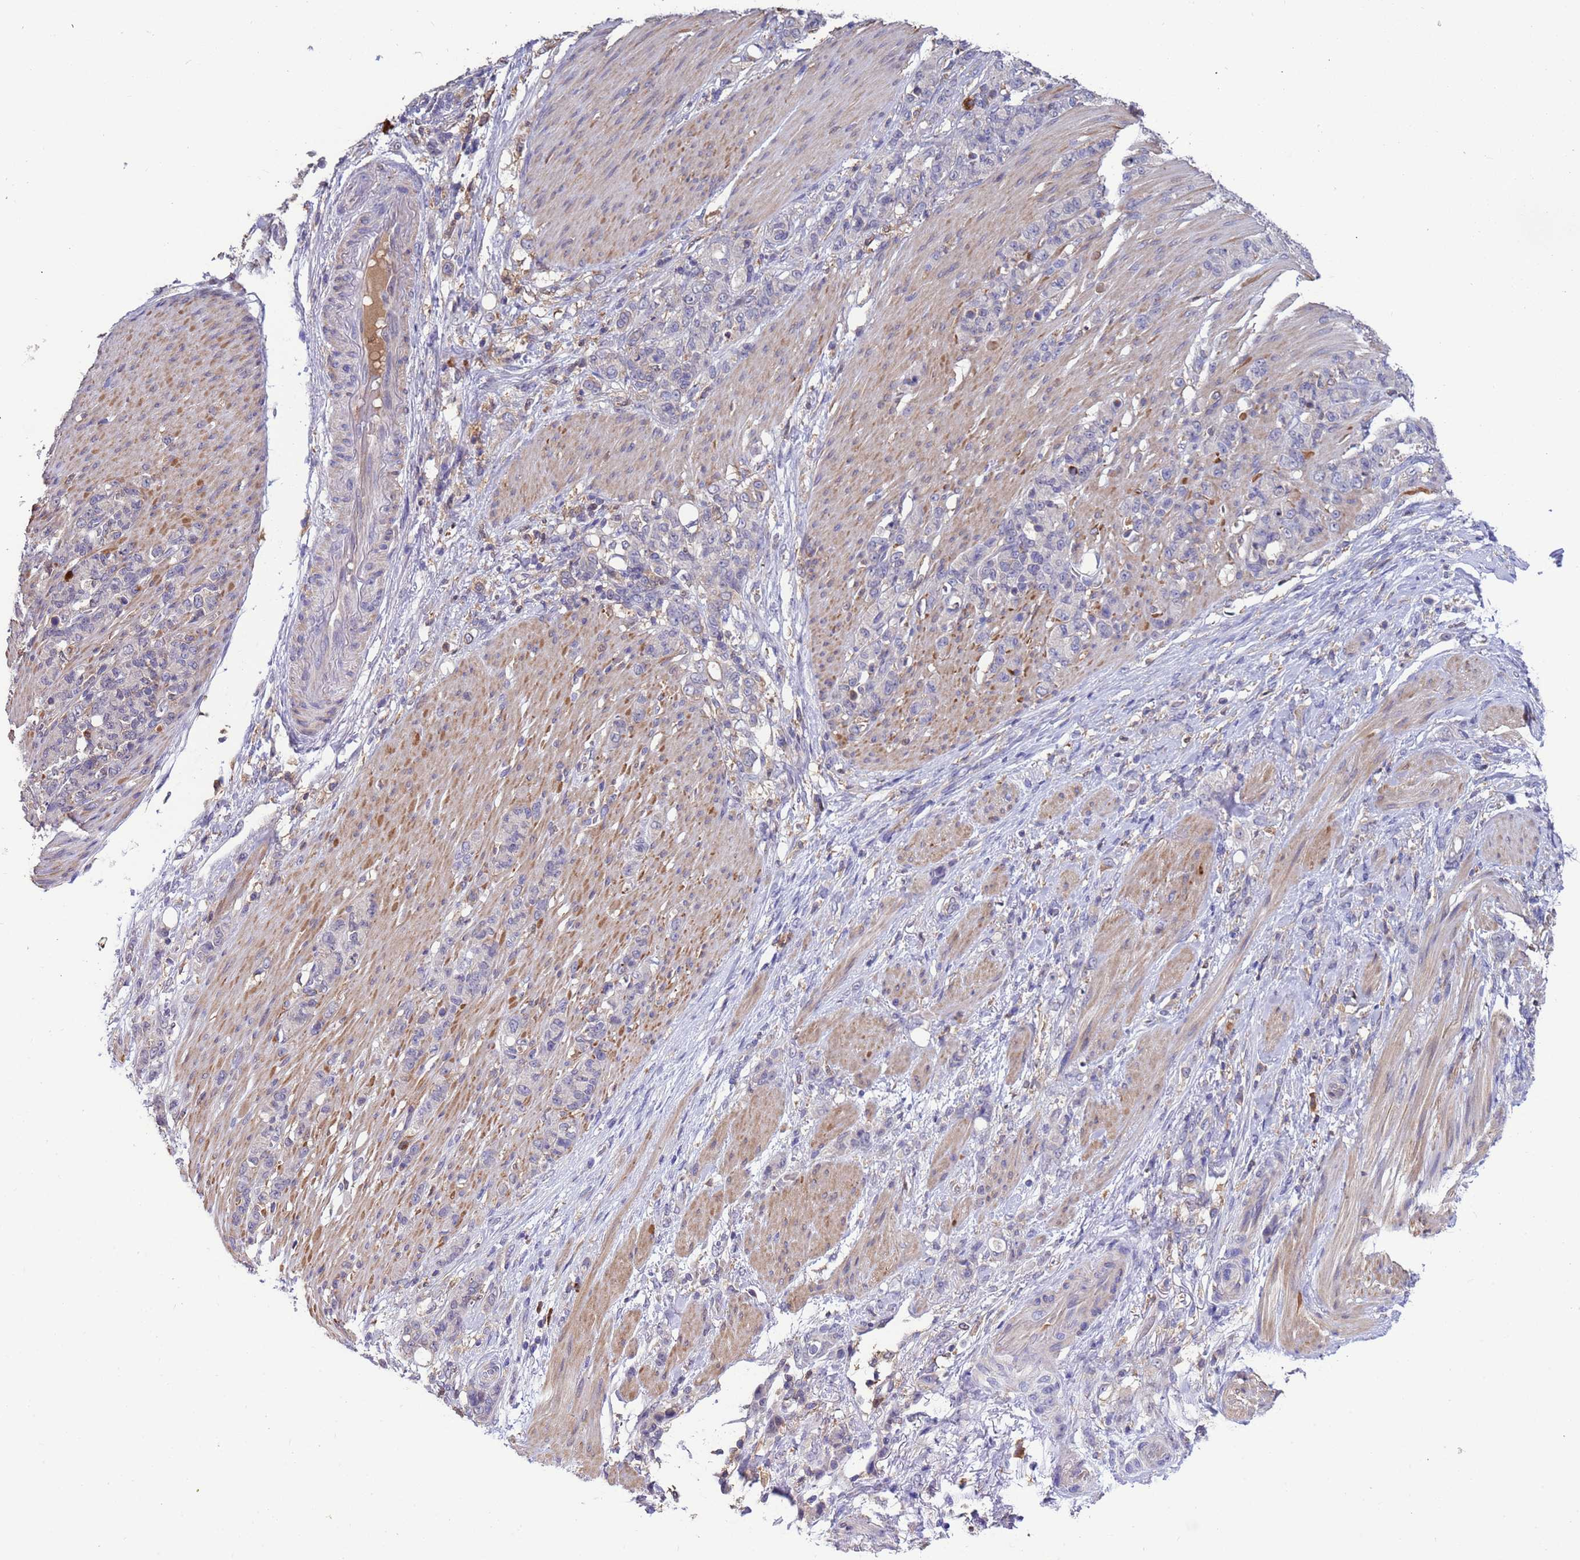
{"staining": {"intensity": "negative", "quantity": "none", "location": "none"}, "tissue": "stomach cancer", "cell_type": "Tumor cells", "image_type": "cancer", "snomed": [{"axis": "morphology", "description": "Adenocarcinoma, NOS"}, {"axis": "topography", "description": "Stomach"}], "caption": "The micrograph demonstrates no staining of tumor cells in stomach cancer (adenocarcinoma).", "gene": "AMPD3", "patient": {"sex": "female", "age": 79}}